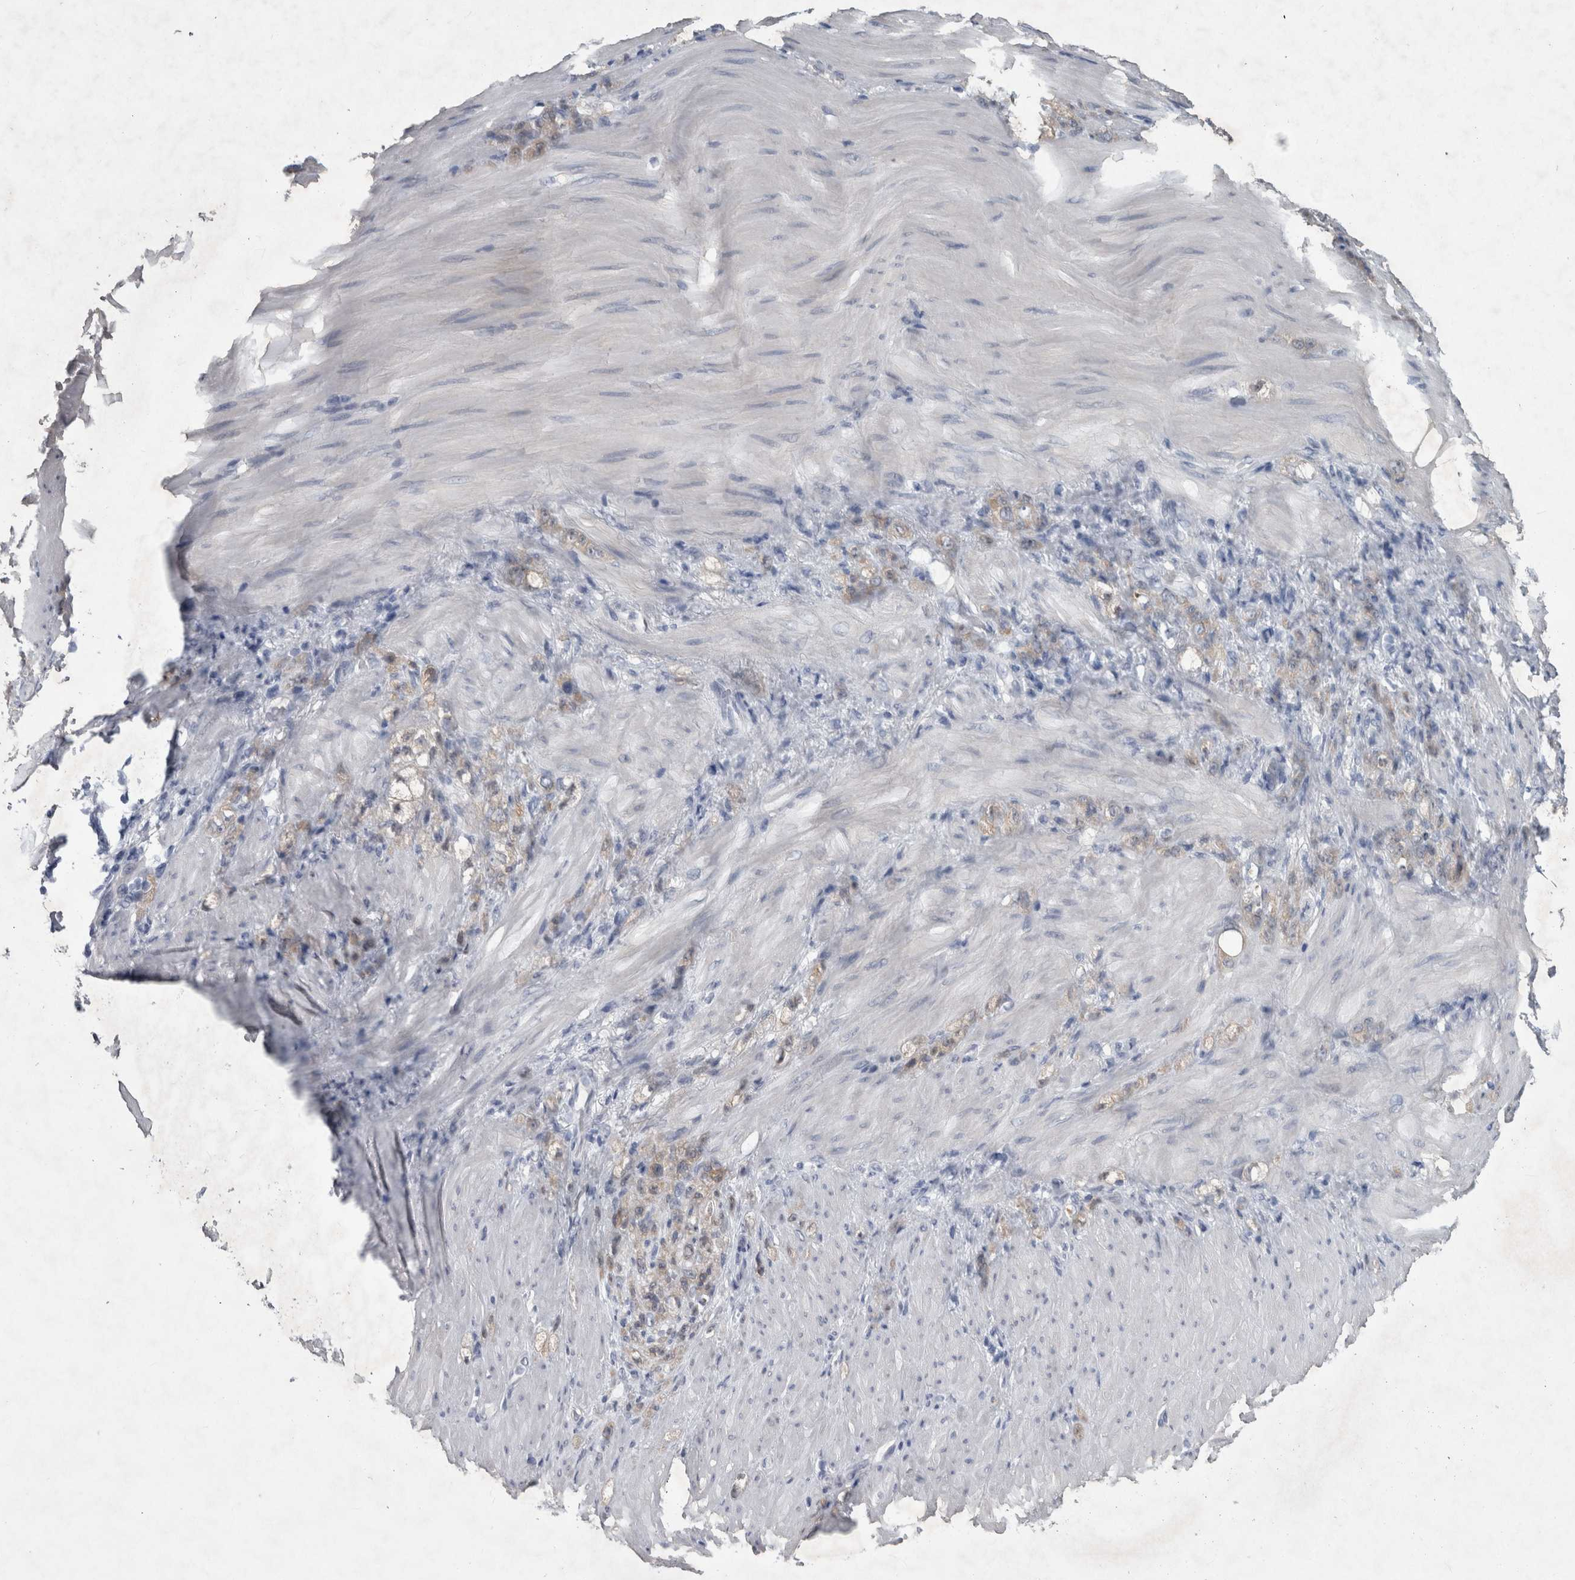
{"staining": {"intensity": "weak", "quantity": "<25%", "location": "cytoplasmic/membranous"}, "tissue": "stomach cancer", "cell_type": "Tumor cells", "image_type": "cancer", "snomed": [{"axis": "morphology", "description": "Normal tissue, NOS"}, {"axis": "morphology", "description": "Adenocarcinoma, NOS"}, {"axis": "topography", "description": "Stomach"}], "caption": "Immunohistochemical staining of stomach cancer (adenocarcinoma) demonstrates no significant positivity in tumor cells.", "gene": "FAM83H", "patient": {"sex": "male", "age": 82}}